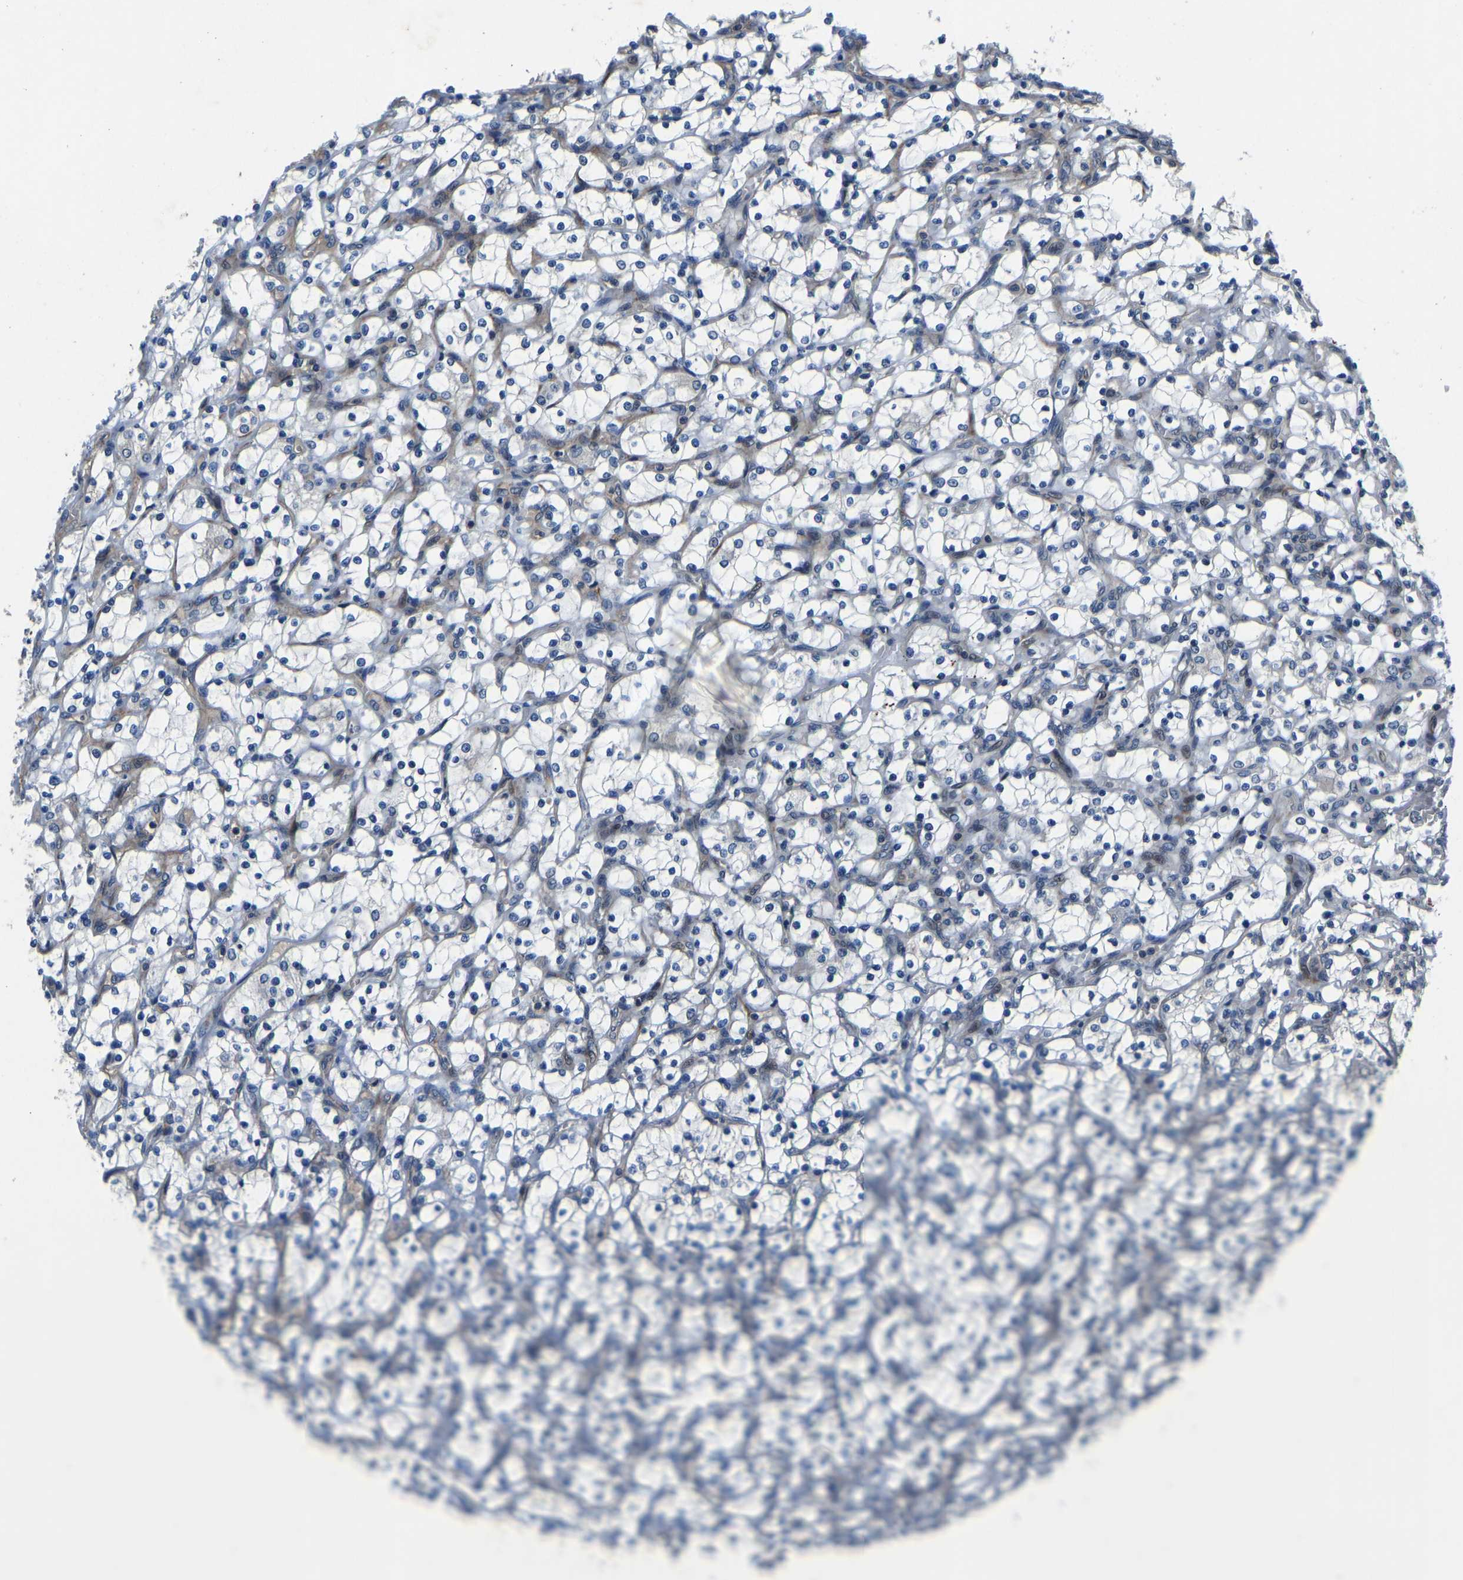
{"staining": {"intensity": "negative", "quantity": "none", "location": "none"}, "tissue": "renal cancer", "cell_type": "Tumor cells", "image_type": "cancer", "snomed": [{"axis": "morphology", "description": "Adenocarcinoma, NOS"}, {"axis": "topography", "description": "Kidney"}], "caption": "This image is of renal adenocarcinoma stained with IHC to label a protein in brown with the nuclei are counter-stained blue. There is no expression in tumor cells. Nuclei are stained in blue.", "gene": "RLIM", "patient": {"sex": "female", "age": 69}}